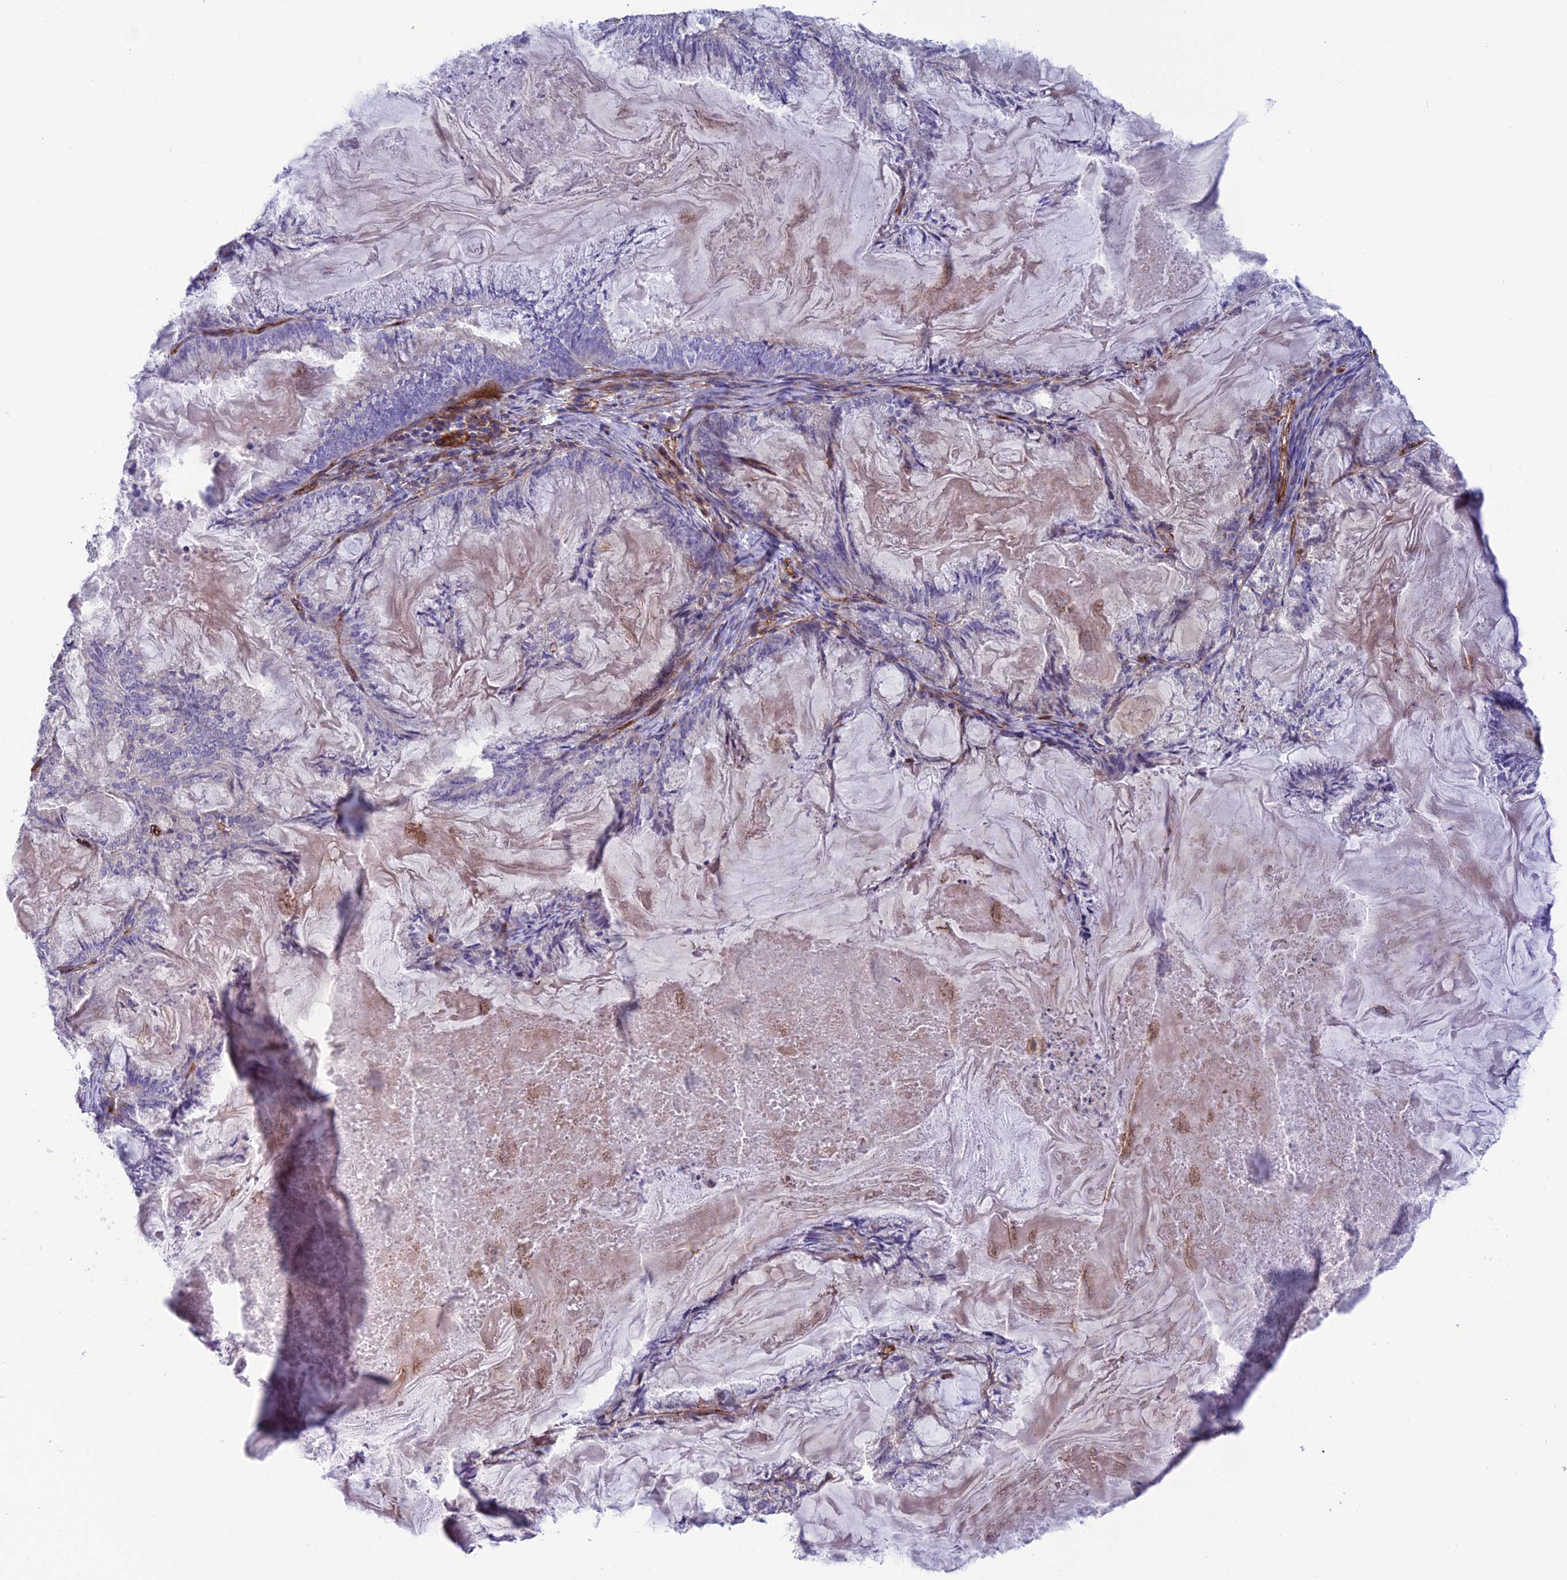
{"staining": {"intensity": "negative", "quantity": "none", "location": "none"}, "tissue": "endometrial cancer", "cell_type": "Tumor cells", "image_type": "cancer", "snomed": [{"axis": "morphology", "description": "Adenocarcinoma, NOS"}, {"axis": "topography", "description": "Endometrium"}], "caption": "There is no significant staining in tumor cells of endometrial cancer (adenocarcinoma).", "gene": "REX1BD", "patient": {"sex": "female", "age": 86}}